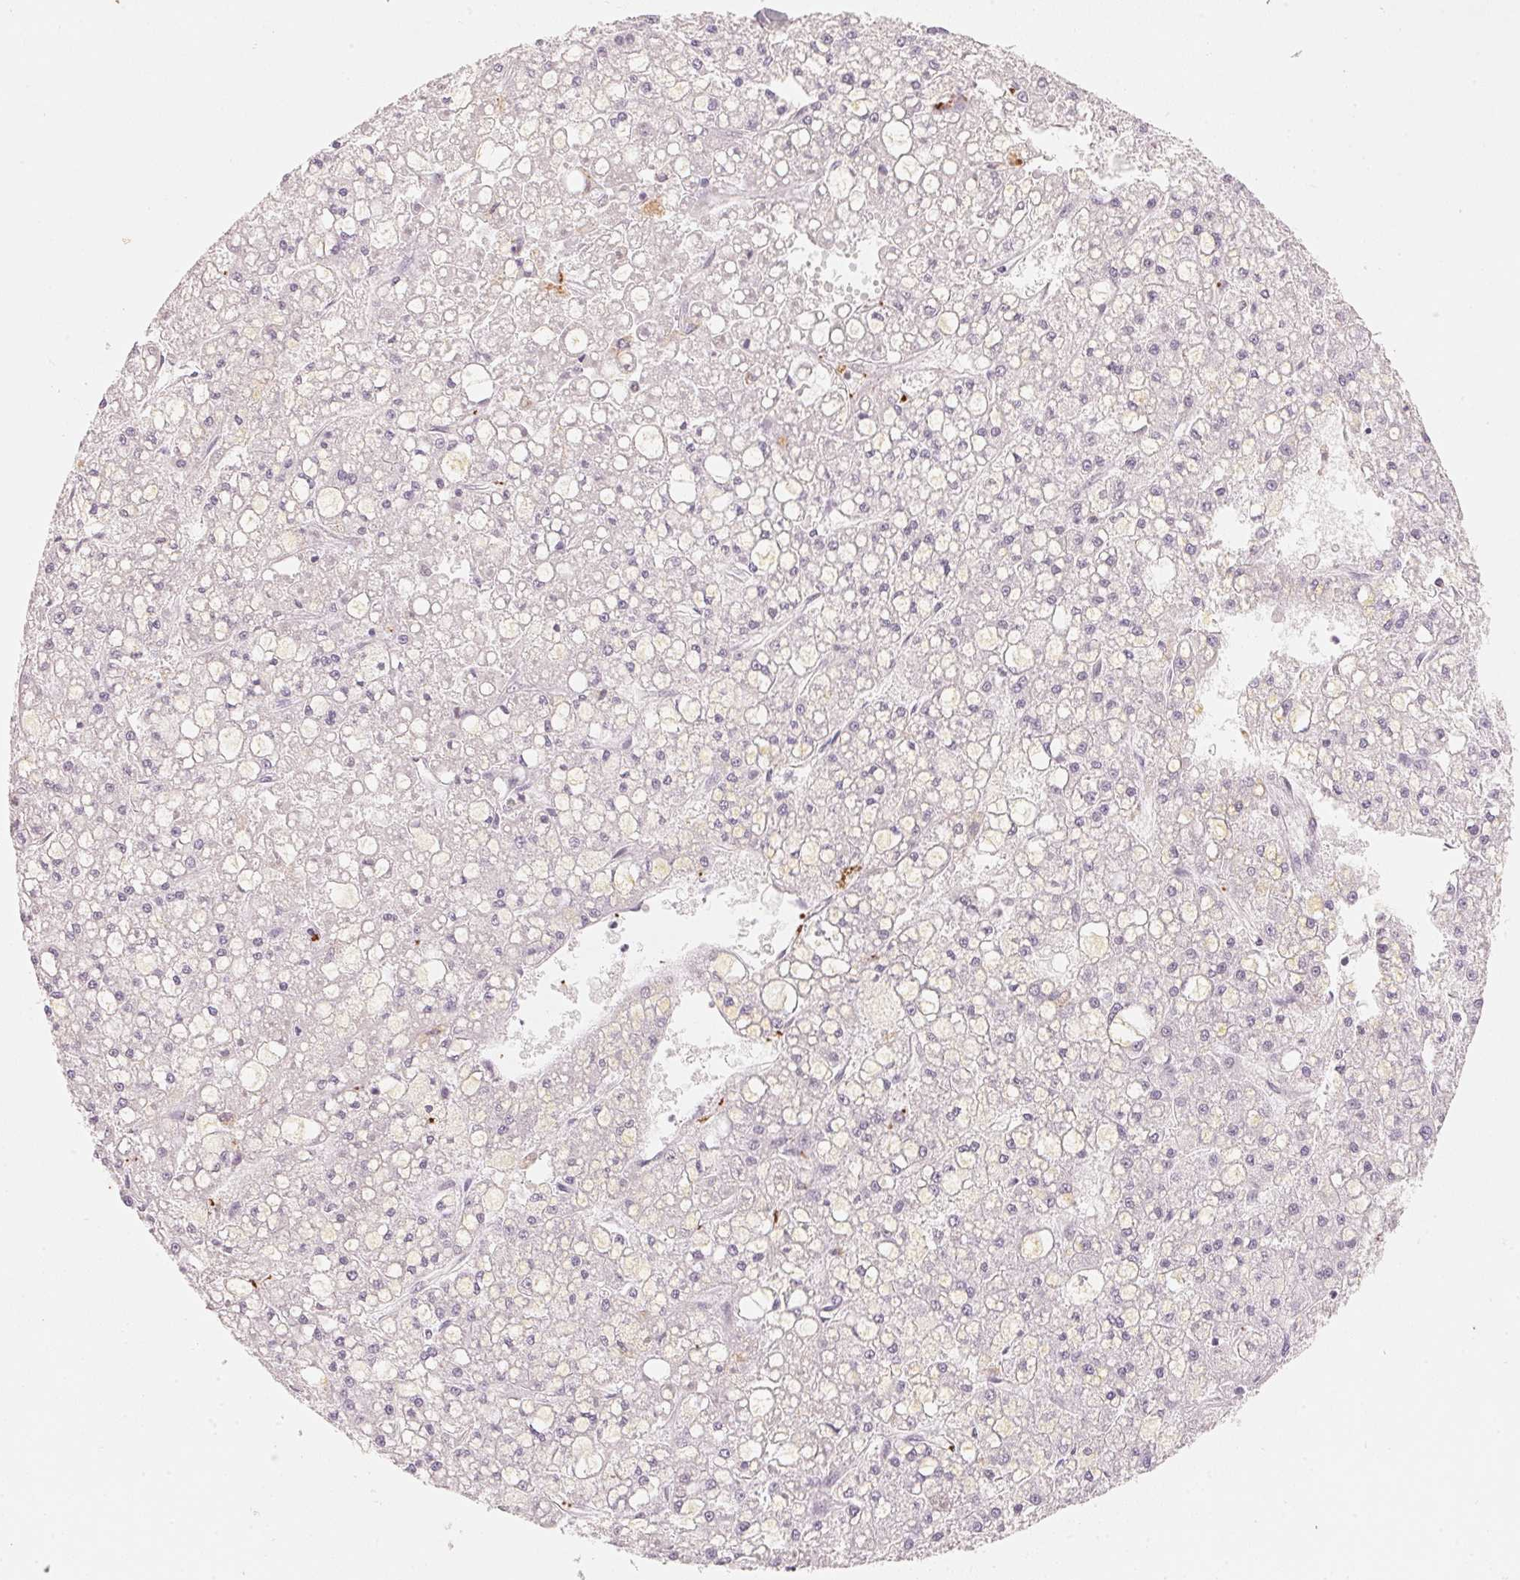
{"staining": {"intensity": "negative", "quantity": "none", "location": "none"}, "tissue": "liver cancer", "cell_type": "Tumor cells", "image_type": "cancer", "snomed": [{"axis": "morphology", "description": "Carcinoma, Hepatocellular, NOS"}, {"axis": "topography", "description": "Liver"}], "caption": "DAB immunohistochemical staining of hepatocellular carcinoma (liver) reveals no significant positivity in tumor cells.", "gene": "ARHGAP22", "patient": {"sex": "male", "age": 67}}